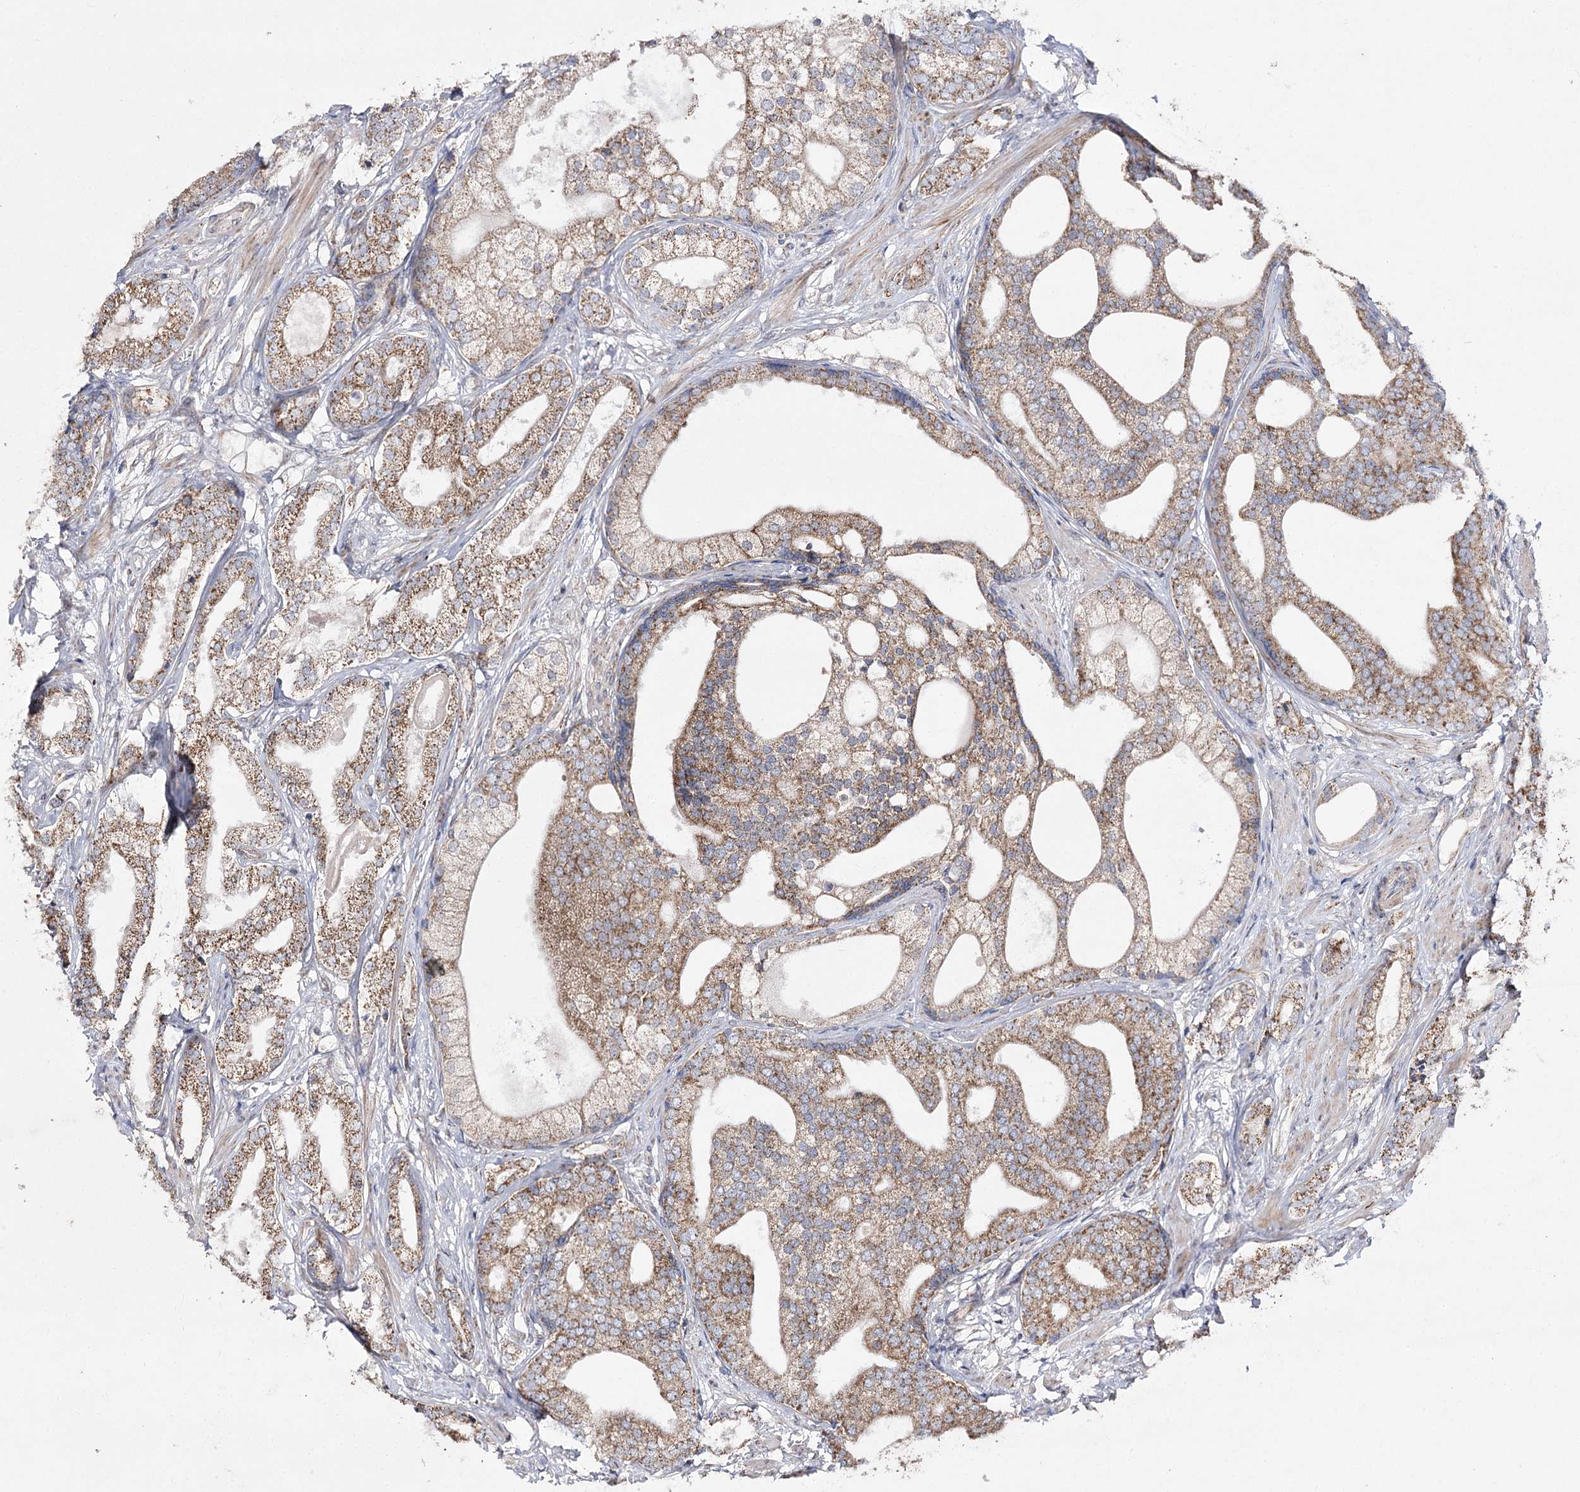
{"staining": {"intensity": "moderate", "quantity": ">75%", "location": "cytoplasmic/membranous"}, "tissue": "prostate cancer", "cell_type": "Tumor cells", "image_type": "cancer", "snomed": [{"axis": "morphology", "description": "Adenocarcinoma, High grade"}, {"axis": "topography", "description": "Prostate"}], "caption": "Immunohistochemistry (DAB) staining of adenocarcinoma (high-grade) (prostate) reveals moderate cytoplasmic/membranous protein expression in approximately >75% of tumor cells. (DAB (3,3'-diaminobenzidine) IHC with brightfield microscopy, high magnification).", "gene": "NADK2", "patient": {"sex": "male", "age": 60}}